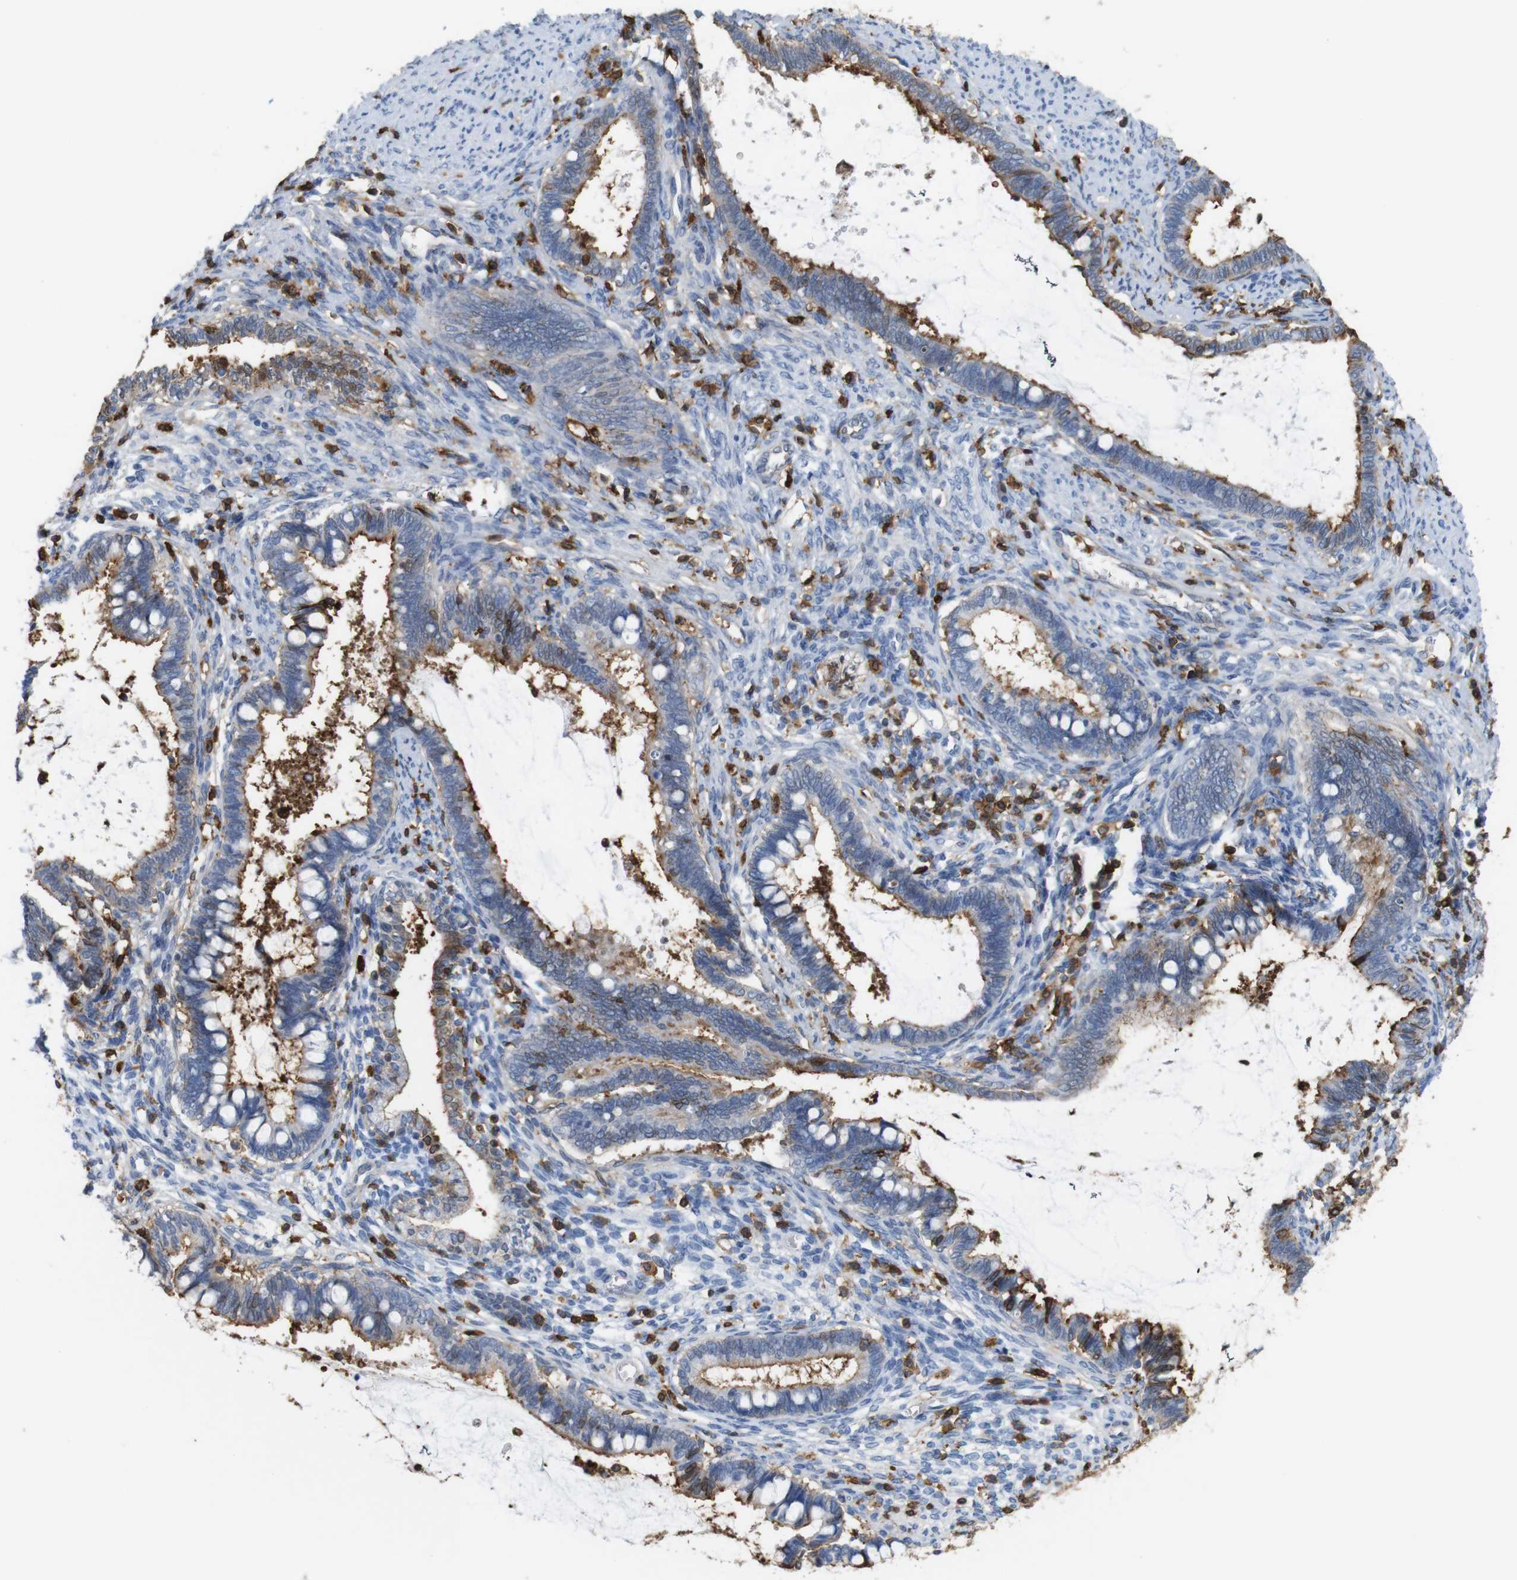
{"staining": {"intensity": "moderate", "quantity": ">75%", "location": "cytoplasmic/membranous"}, "tissue": "cervical cancer", "cell_type": "Tumor cells", "image_type": "cancer", "snomed": [{"axis": "morphology", "description": "Adenocarcinoma, NOS"}, {"axis": "topography", "description": "Cervix"}], "caption": "Immunohistochemical staining of adenocarcinoma (cervical) displays medium levels of moderate cytoplasmic/membranous protein positivity in about >75% of tumor cells.", "gene": "ANXA1", "patient": {"sex": "female", "age": 44}}